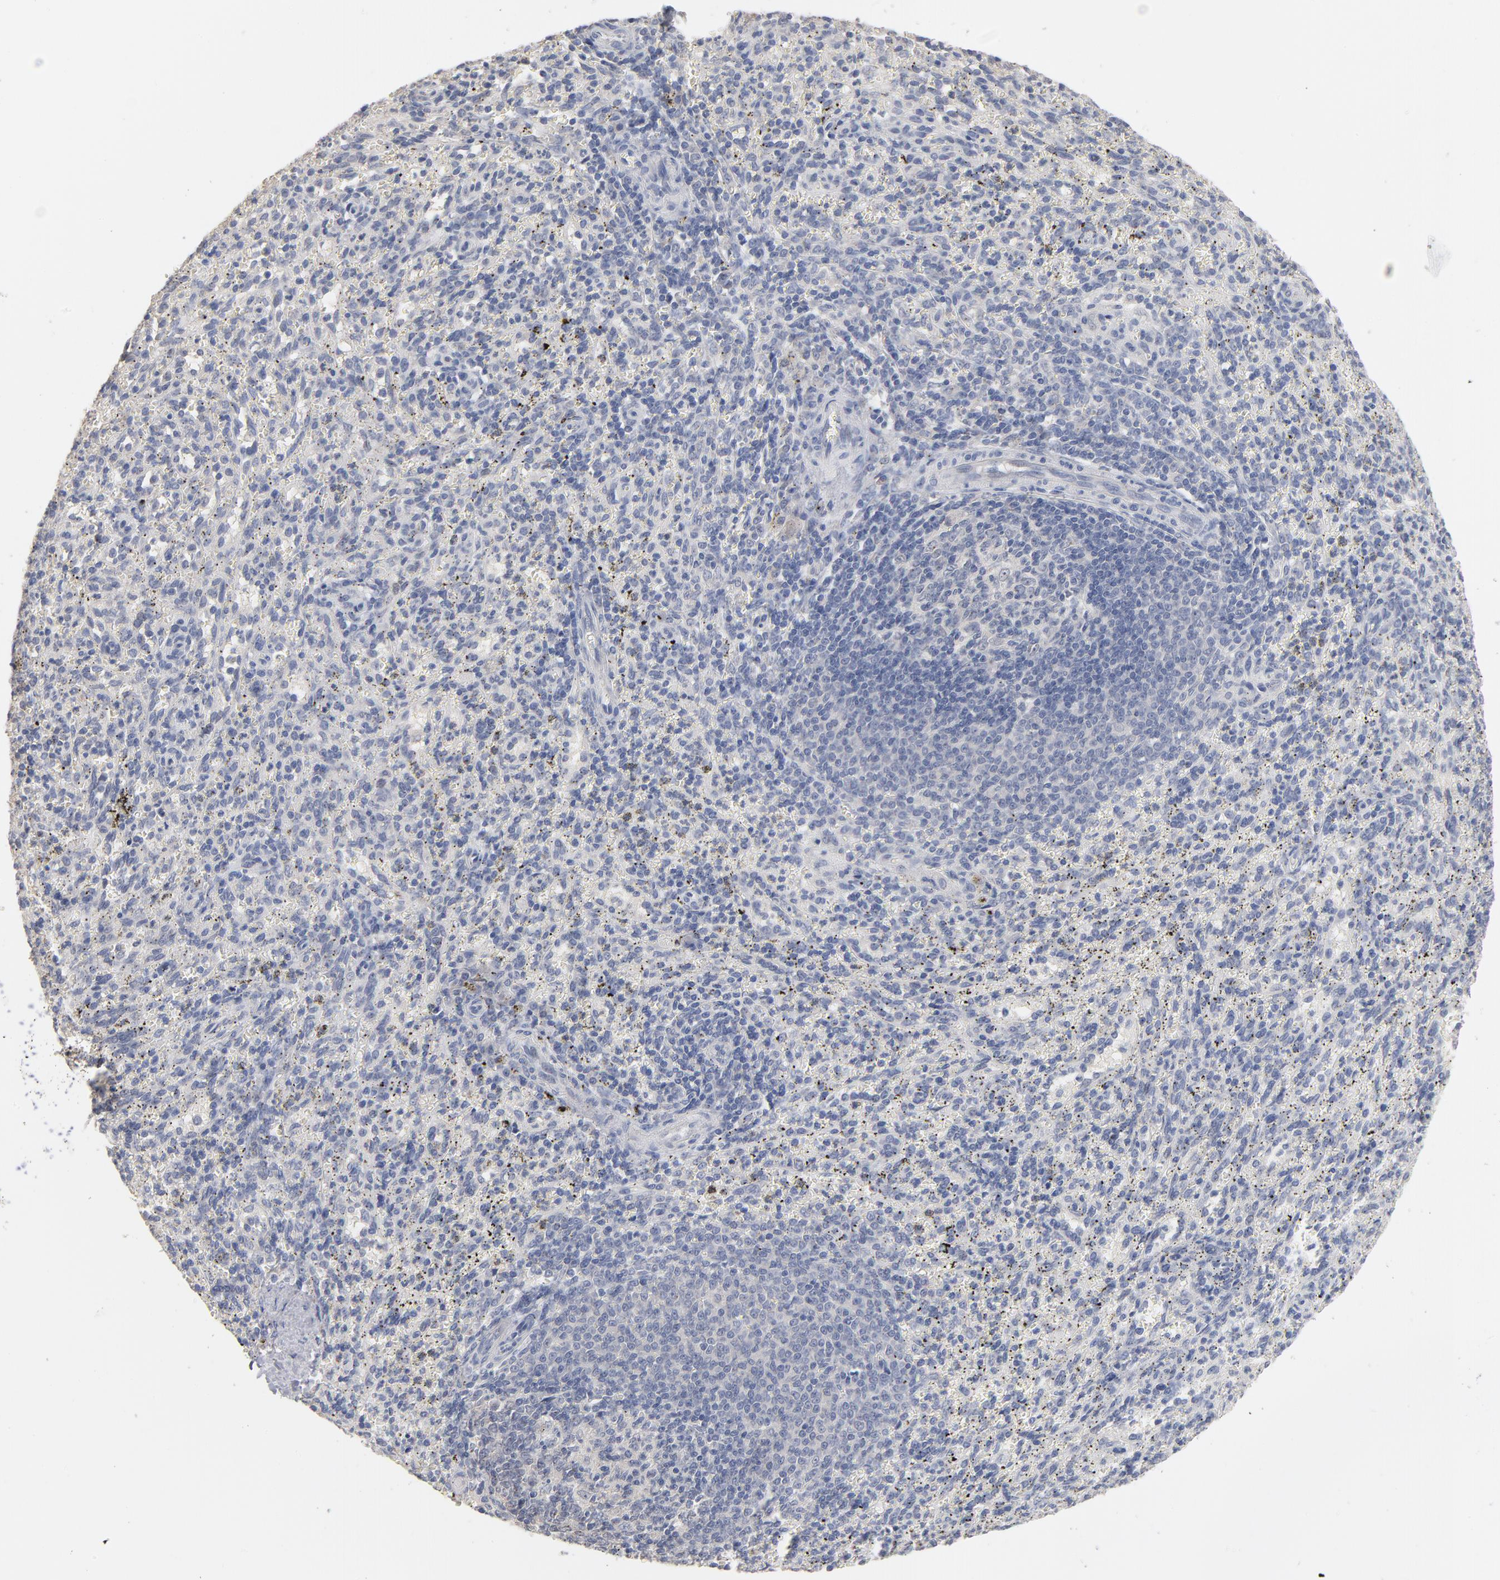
{"staining": {"intensity": "negative", "quantity": "none", "location": "none"}, "tissue": "spleen", "cell_type": "Cells in red pulp", "image_type": "normal", "snomed": [{"axis": "morphology", "description": "Normal tissue, NOS"}, {"axis": "topography", "description": "Spleen"}], "caption": "High power microscopy histopathology image of an immunohistochemistry micrograph of unremarkable spleen, revealing no significant expression in cells in red pulp.", "gene": "DNAL4", "patient": {"sex": "female", "age": 10}}